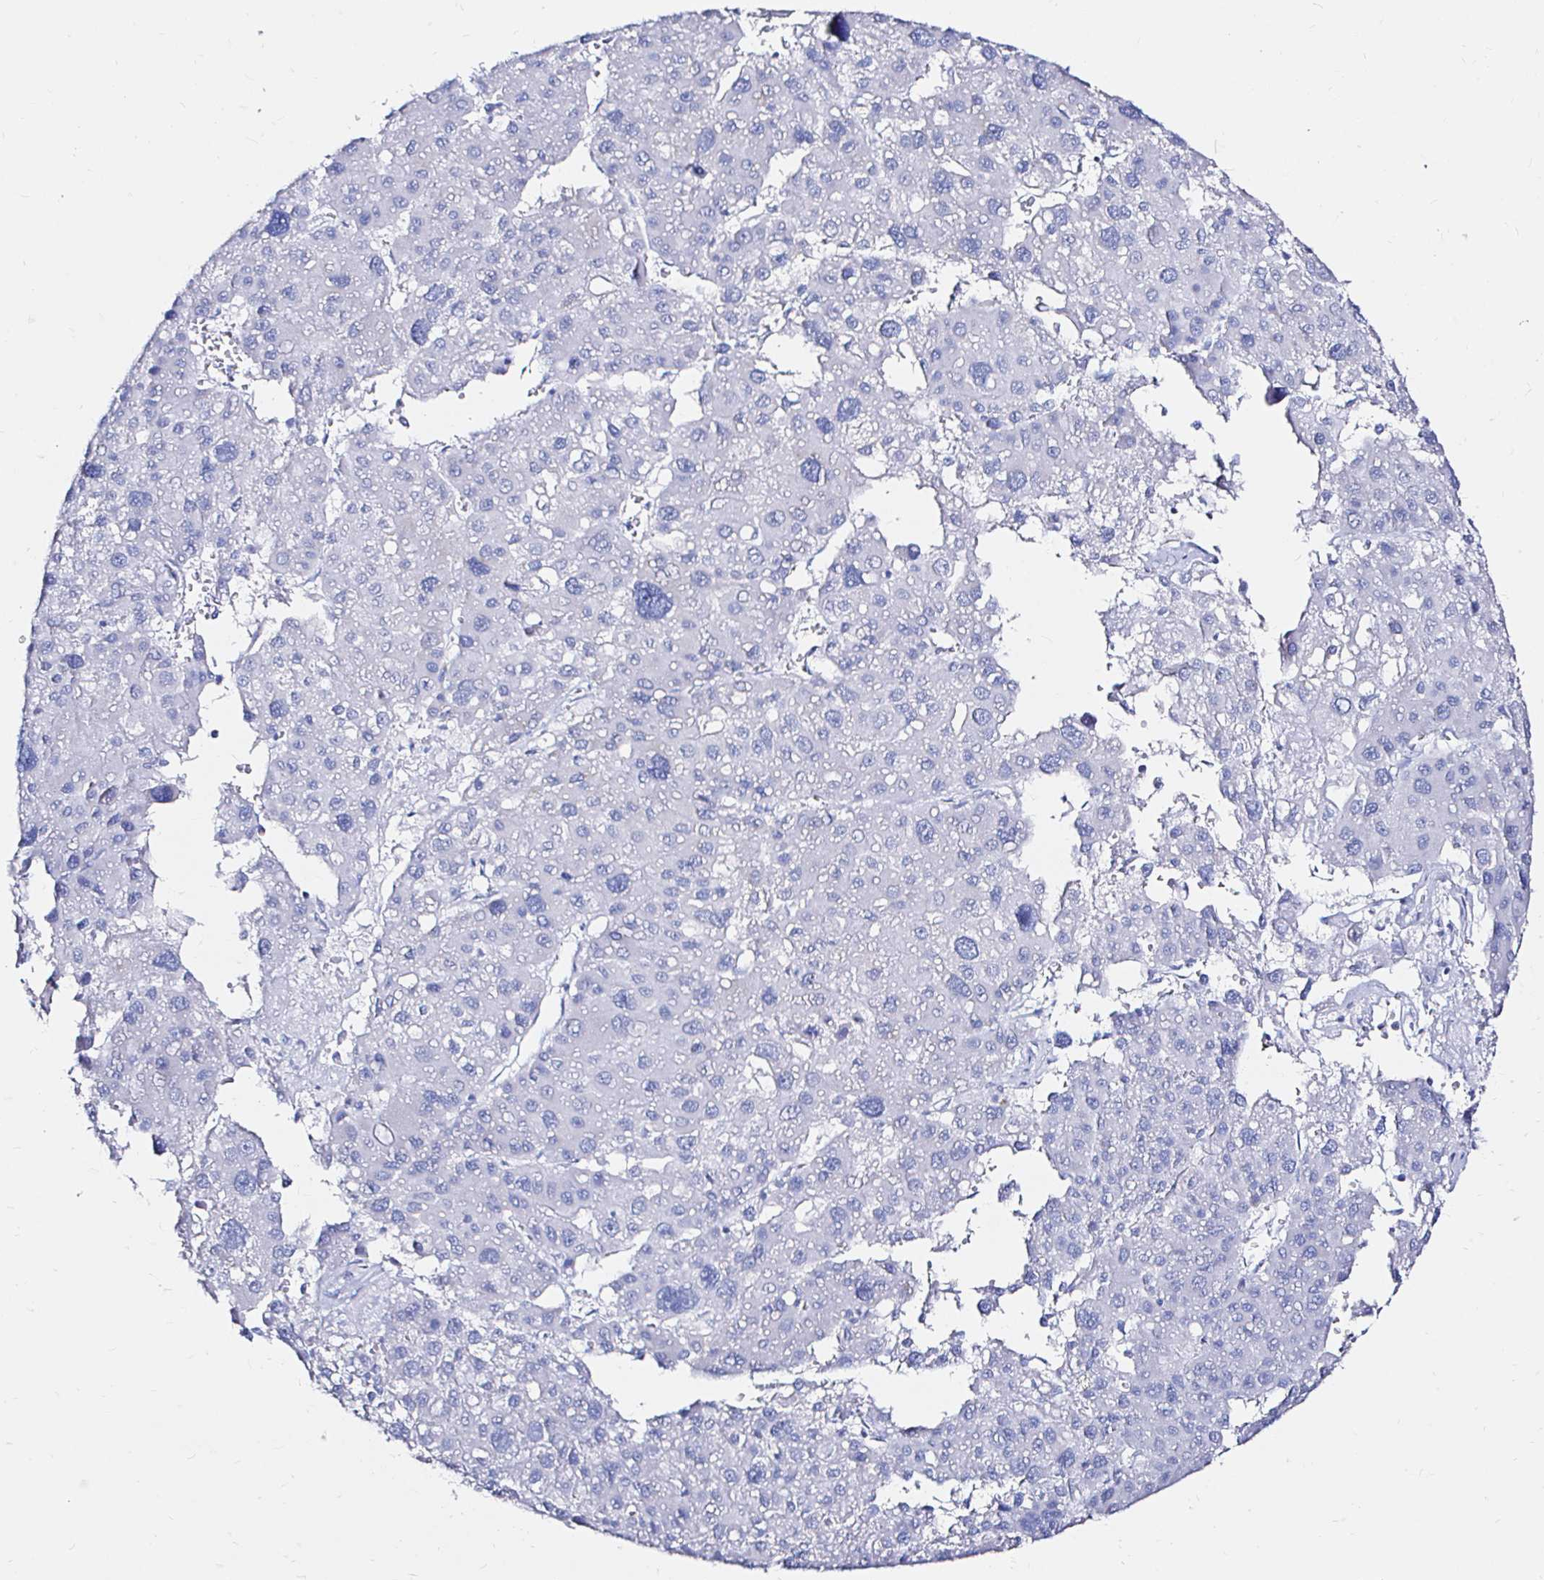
{"staining": {"intensity": "negative", "quantity": "none", "location": "none"}, "tissue": "liver cancer", "cell_type": "Tumor cells", "image_type": "cancer", "snomed": [{"axis": "morphology", "description": "Carcinoma, Hepatocellular, NOS"}, {"axis": "topography", "description": "Liver"}], "caption": "DAB (3,3'-diaminobenzidine) immunohistochemical staining of liver hepatocellular carcinoma displays no significant staining in tumor cells.", "gene": "ZNF432", "patient": {"sex": "male", "age": 73}}